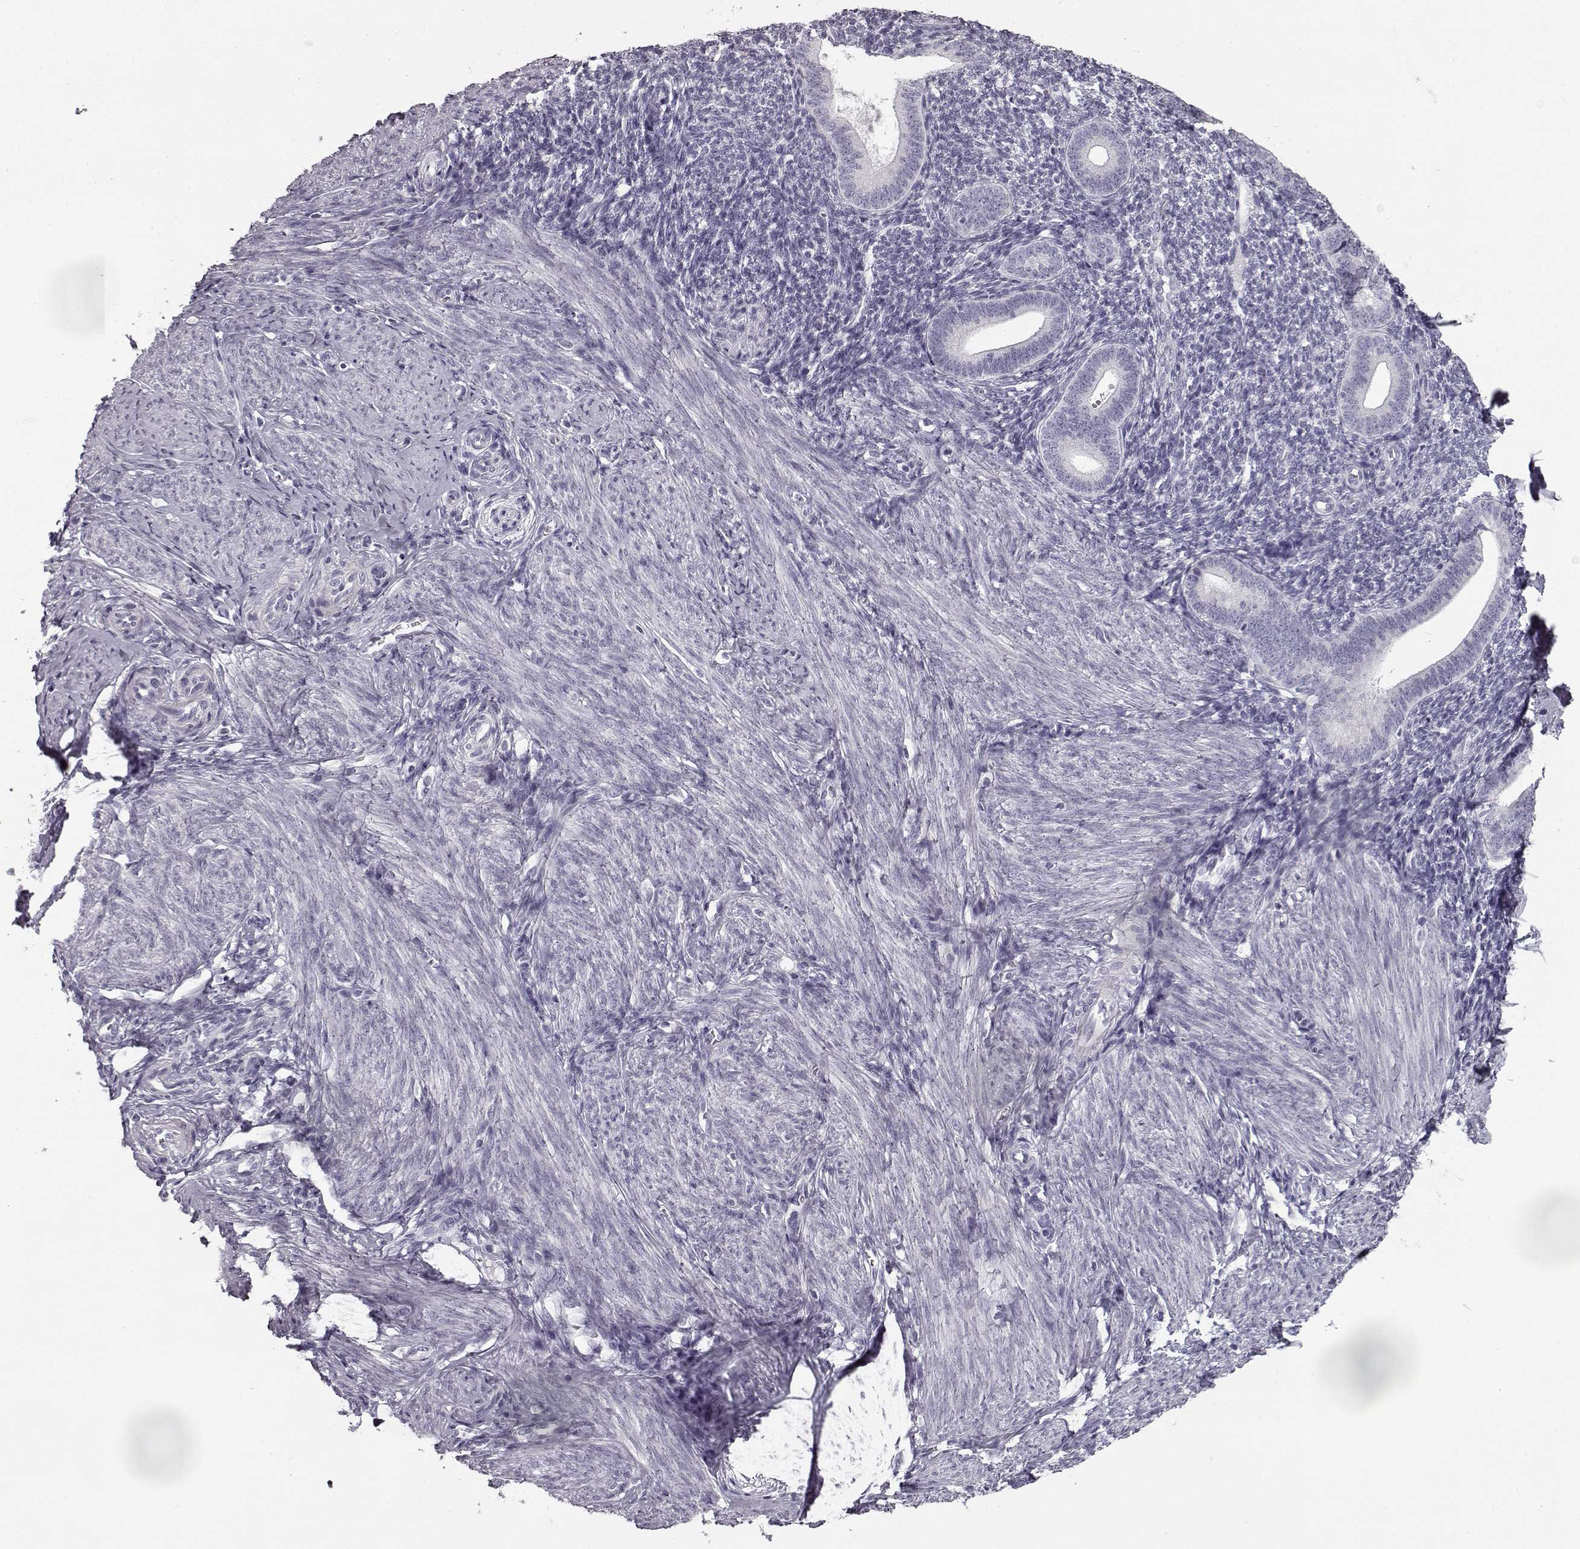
{"staining": {"intensity": "negative", "quantity": "none", "location": "none"}, "tissue": "endometrium", "cell_type": "Cells in endometrial stroma", "image_type": "normal", "snomed": [{"axis": "morphology", "description": "Normal tissue, NOS"}, {"axis": "topography", "description": "Endometrium"}], "caption": "IHC photomicrograph of unremarkable endometrium: endometrium stained with DAB shows no significant protein expression in cells in endometrial stroma.", "gene": "SEMG2", "patient": {"sex": "female", "age": 40}}